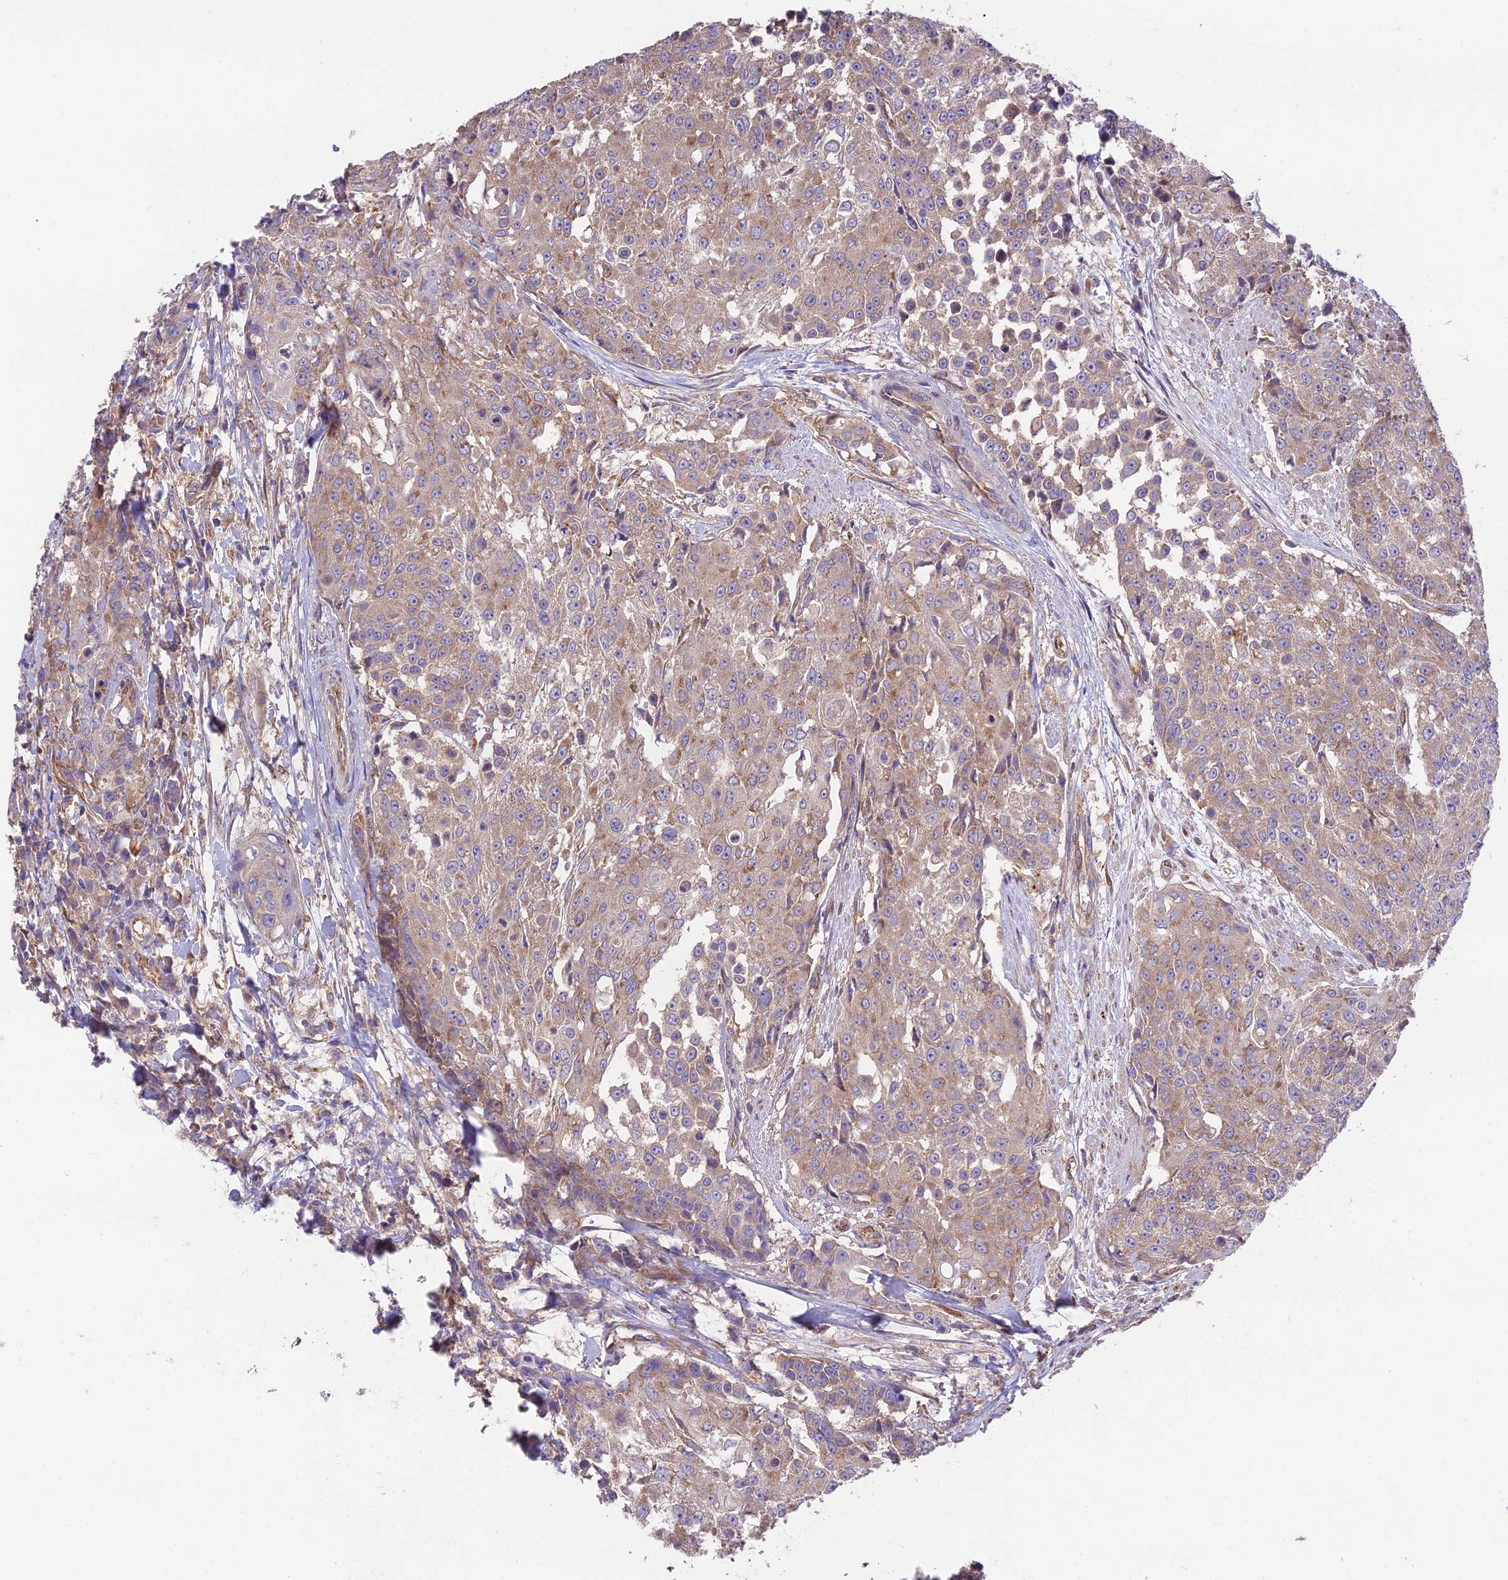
{"staining": {"intensity": "moderate", "quantity": ">75%", "location": "cytoplasmic/membranous"}, "tissue": "urothelial cancer", "cell_type": "Tumor cells", "image_type": "cancer", "snomed": [{"axis": "morphology", "description": "Urothelial carcinoma, High grade"}, {"axis": "topography", "description": "Urinary bladder"}], "caption": "IHC staining of urothelial carcinoma (high-grade), which shows medium levels of moderate cytoplasmic/membranous expression in approximately >75% of tumor cells indicating moderate cytoplasmic/membranous protein staining. The staining was performed using DAB (3,3'-diaminobenzidine) (brown) for protein detection and nuclei were counterstained in hematoxylin (blue).", "gene": "BLOC1S4", "patient": {"sex": "female", "age": 63}}